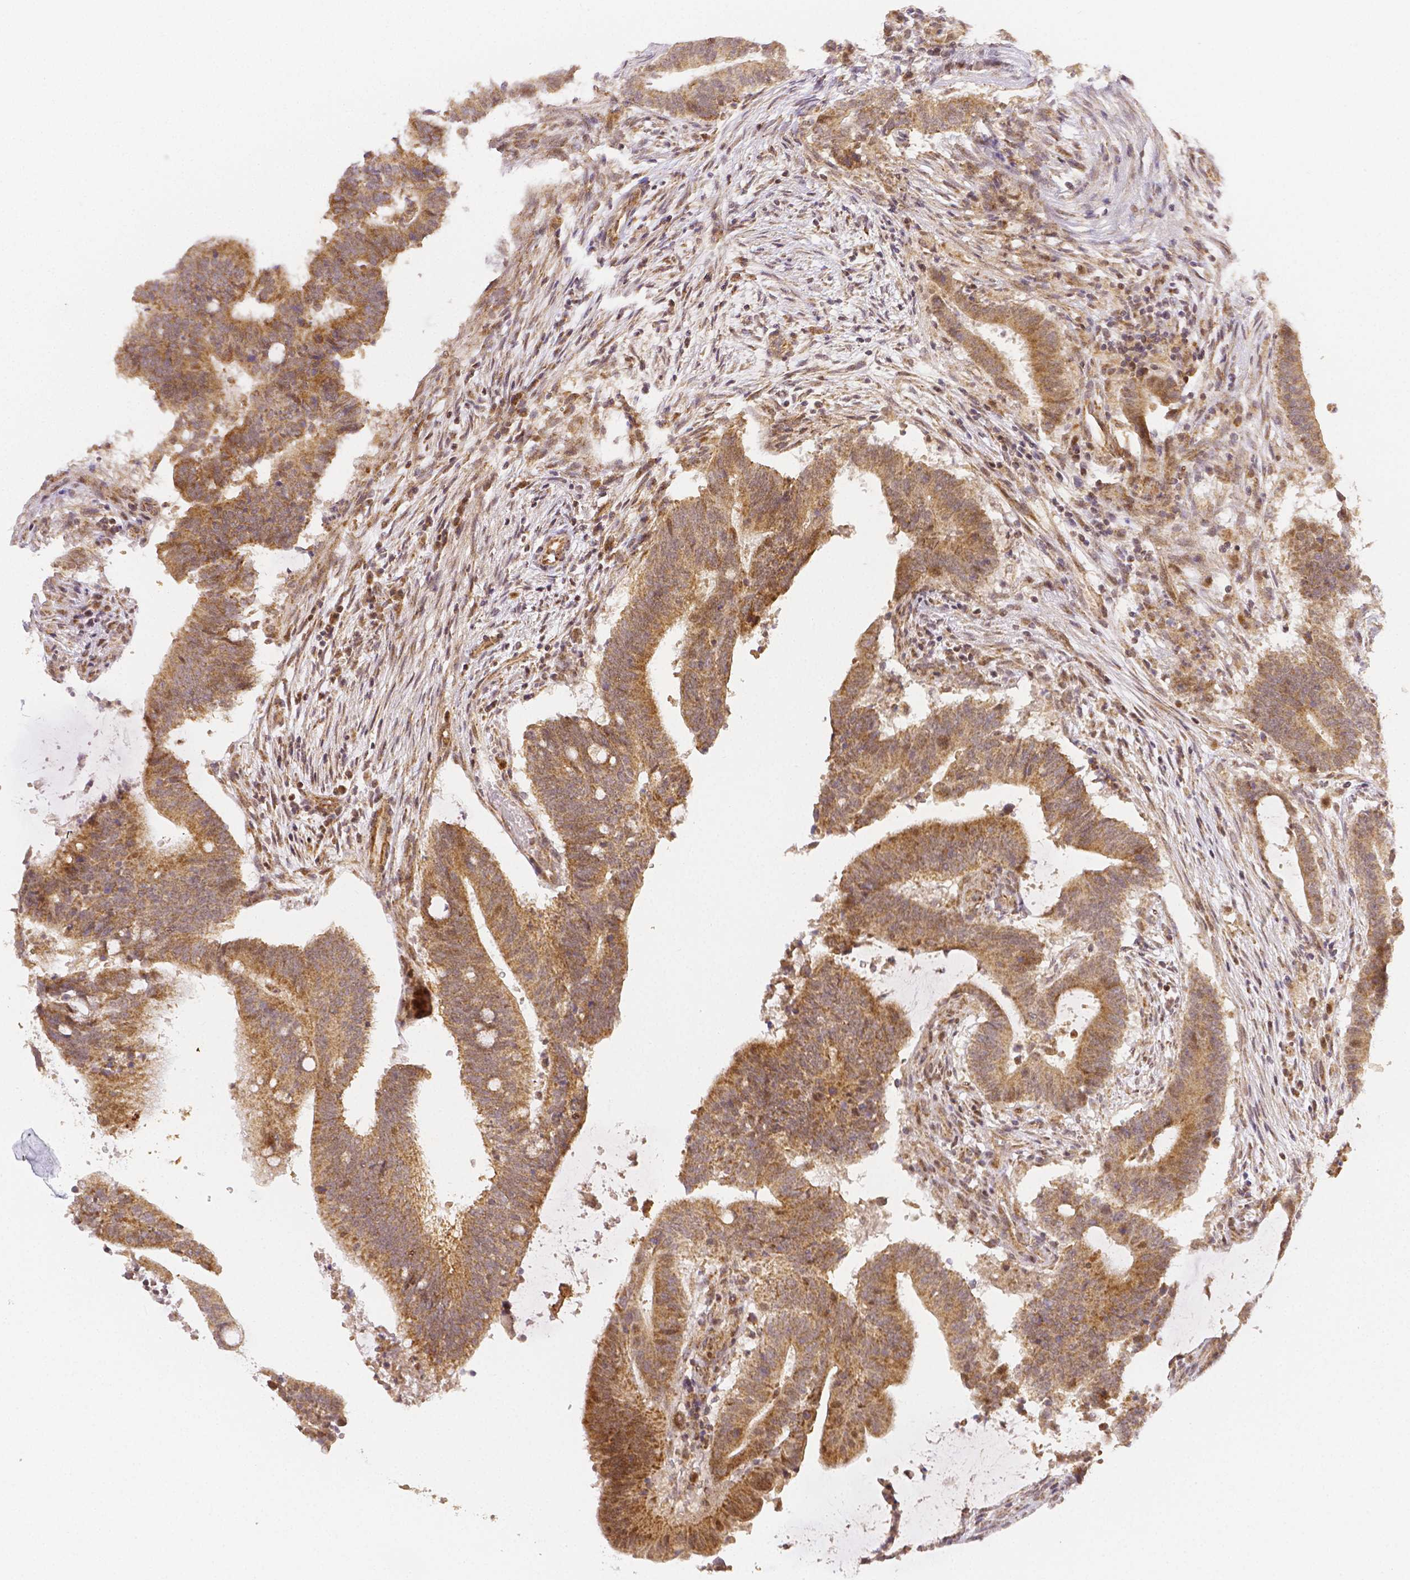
{"staining": {"intensity": "moderate", "quantity": ">75%", "location": "cytoplasmic/membranous"}, "tissue": "colorectal cancer", "cell_type": "Tumor cells", "image_type": "cancer", "snomed": [{"axis": "morphology", "description": "Adenocarcinoma, NOS"}, {"axis": "topography", "description": "Colon"}], "caption": "A brown stain highlights moderate cytoplasmic/membranous staining of a protein in colorectal adenocarcinoma tumor cells.", "gene": "RHOT1", "patient": {"sex": "female", "age": 43}}